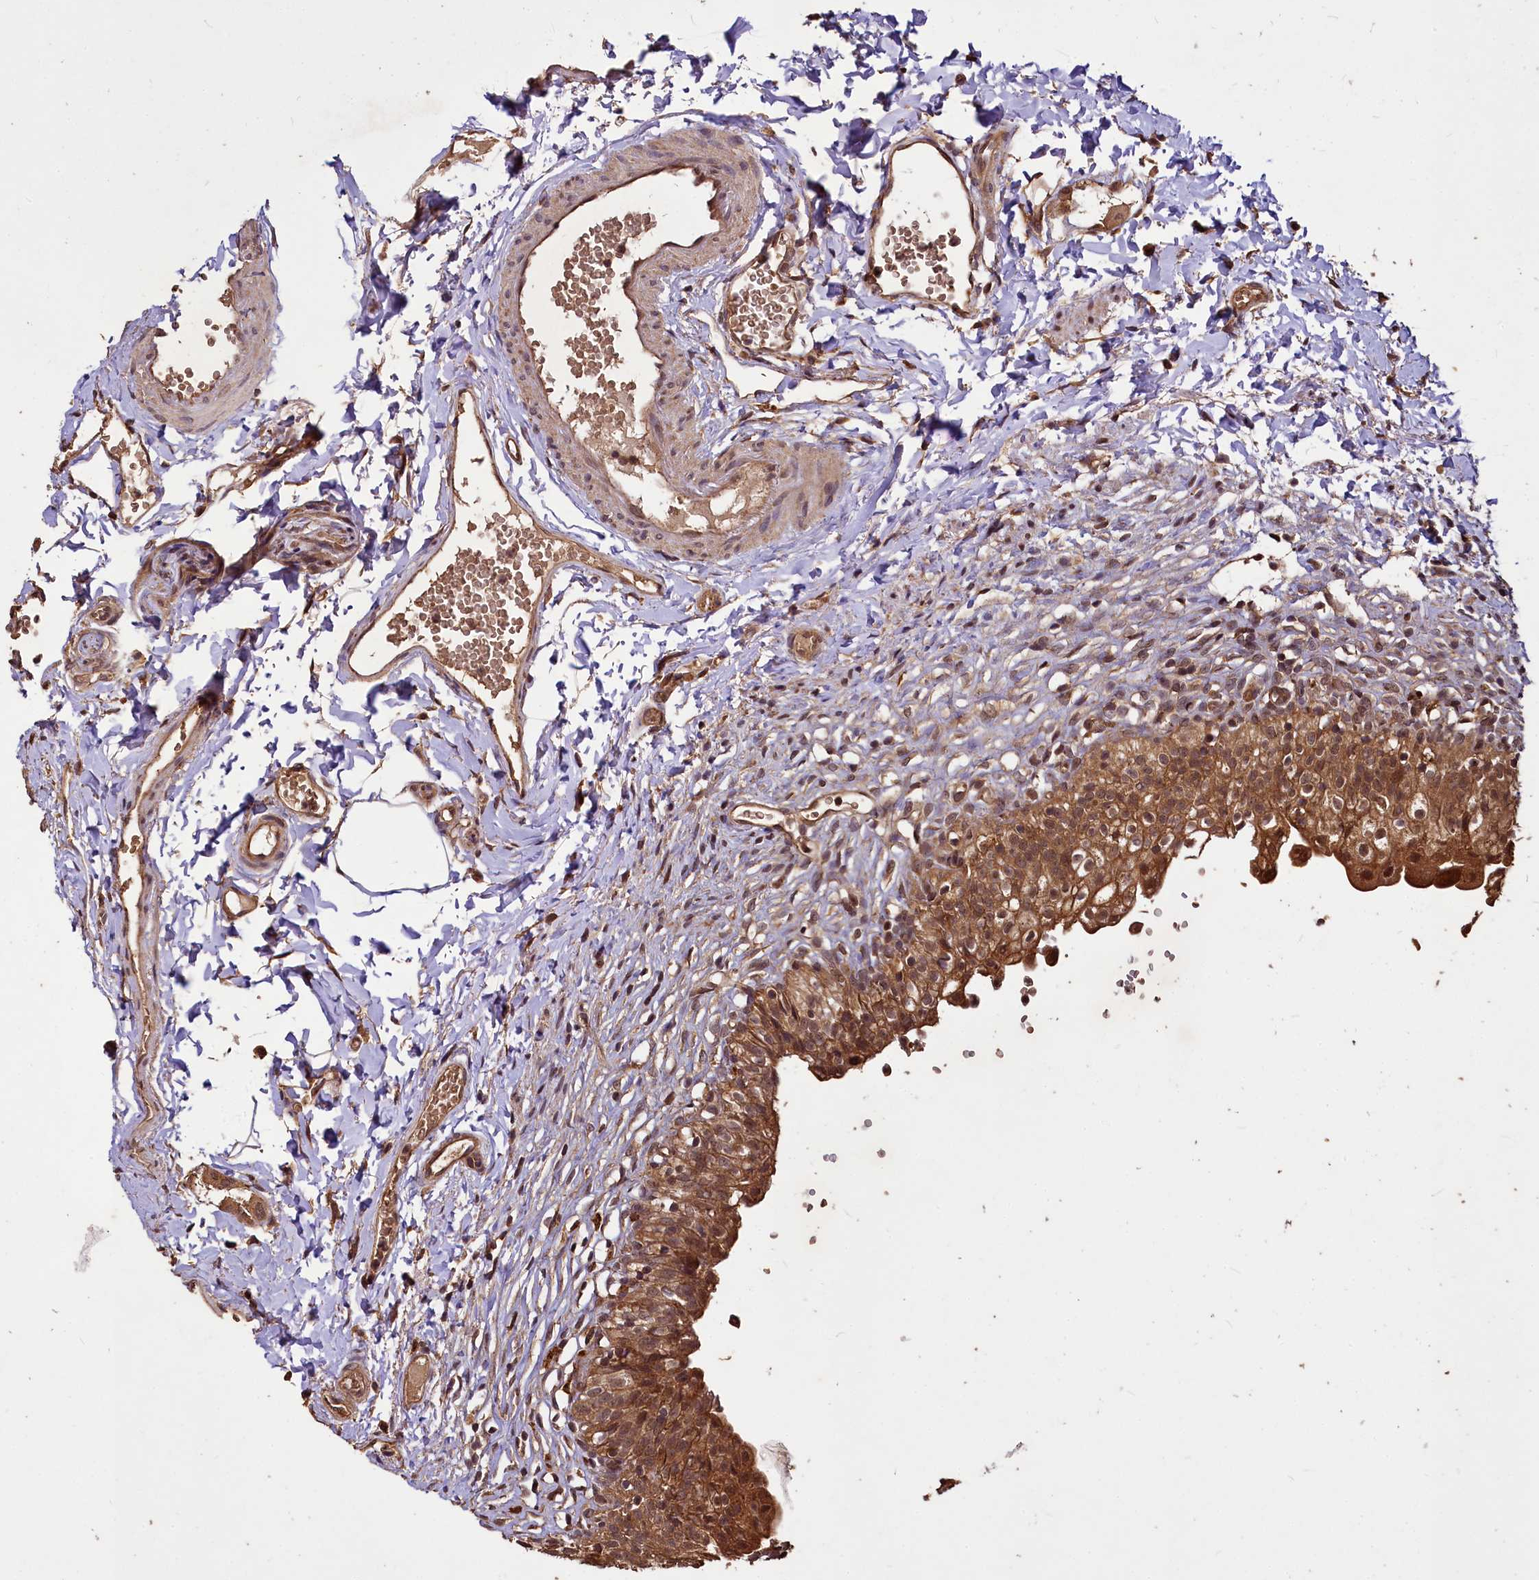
{"staining": {"intensity": "moderate", "quantity": ">75%", "location": "cytoplasmic/membranous,nuclear"}, "tissue": "urinary bladder", "cell_type": "Urothelial cells", "image_type": "normal", "snomed": [{"axis": "morphology", "description": "Normal tissue, NOS"}, {"axis": "topography", "description": "Urinary bladder"}], "caption": "A brown stain shows moderate cytoplasmic/membranous,nuclear staining of a protein in urothelial cells of normal human urinary bladder.", "gene": "VPS51", "patient": {"sex": "male", "age": 55}}